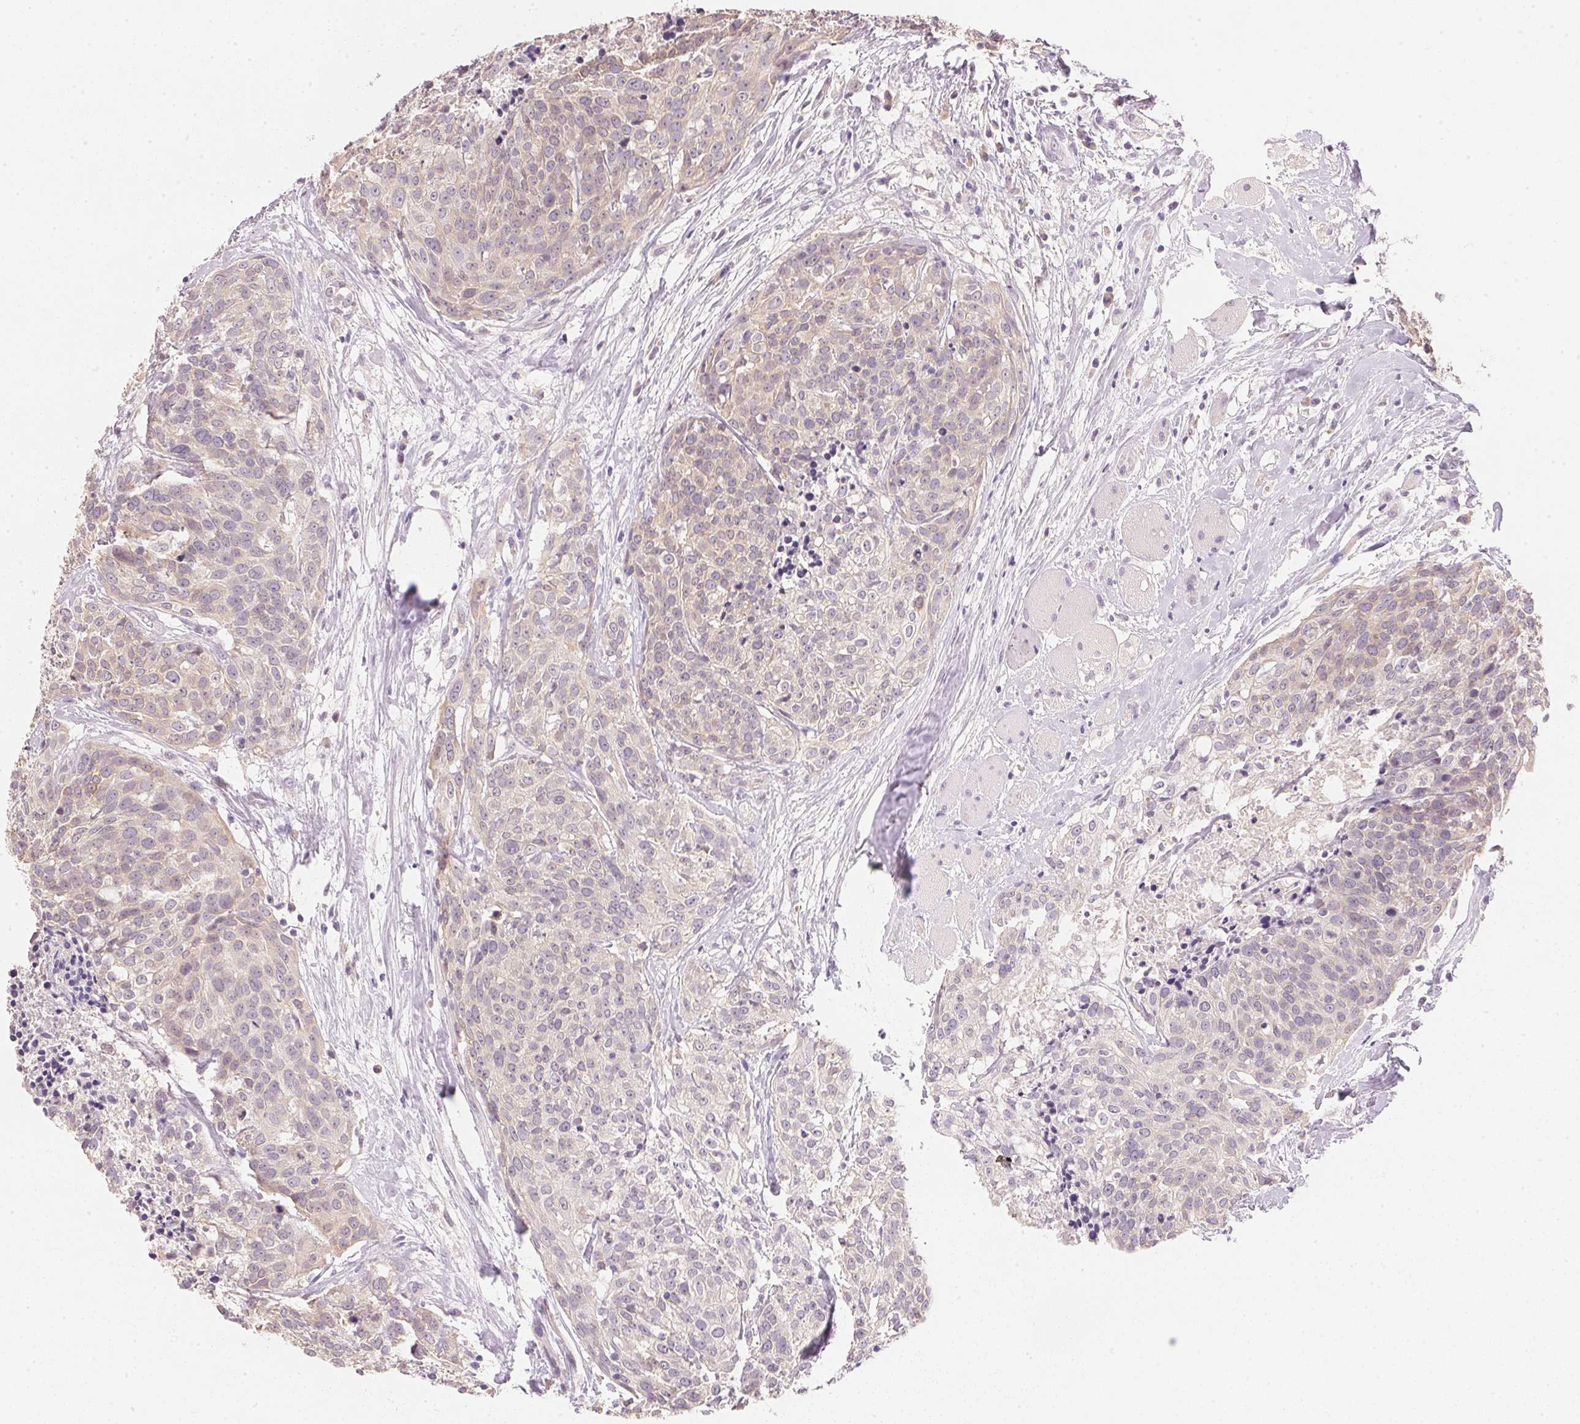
{"staining": {"intensity": "weak", "quantity": "<25%", "location": "cytoplasmic/membranous"}, "tissue": "head and neck cancer", "cell_type": "Tumor cells", "image_type": "cancer", "snomed": [{"axis": "morphology", "description": "Squamous cell carcinoma, NOS"}, {"axis": "topography", "description": "Oral tissue"}, {"axis": "topography", "description": "Head-Neck"}], "caption": "High power microscopy micrograph of an IHC image of squamous cell carcinoma (head and neck), revealing no significant expression in tumor cells.", "gene": "DHCR24", "patient": {"sex": "male", "age": 64}}